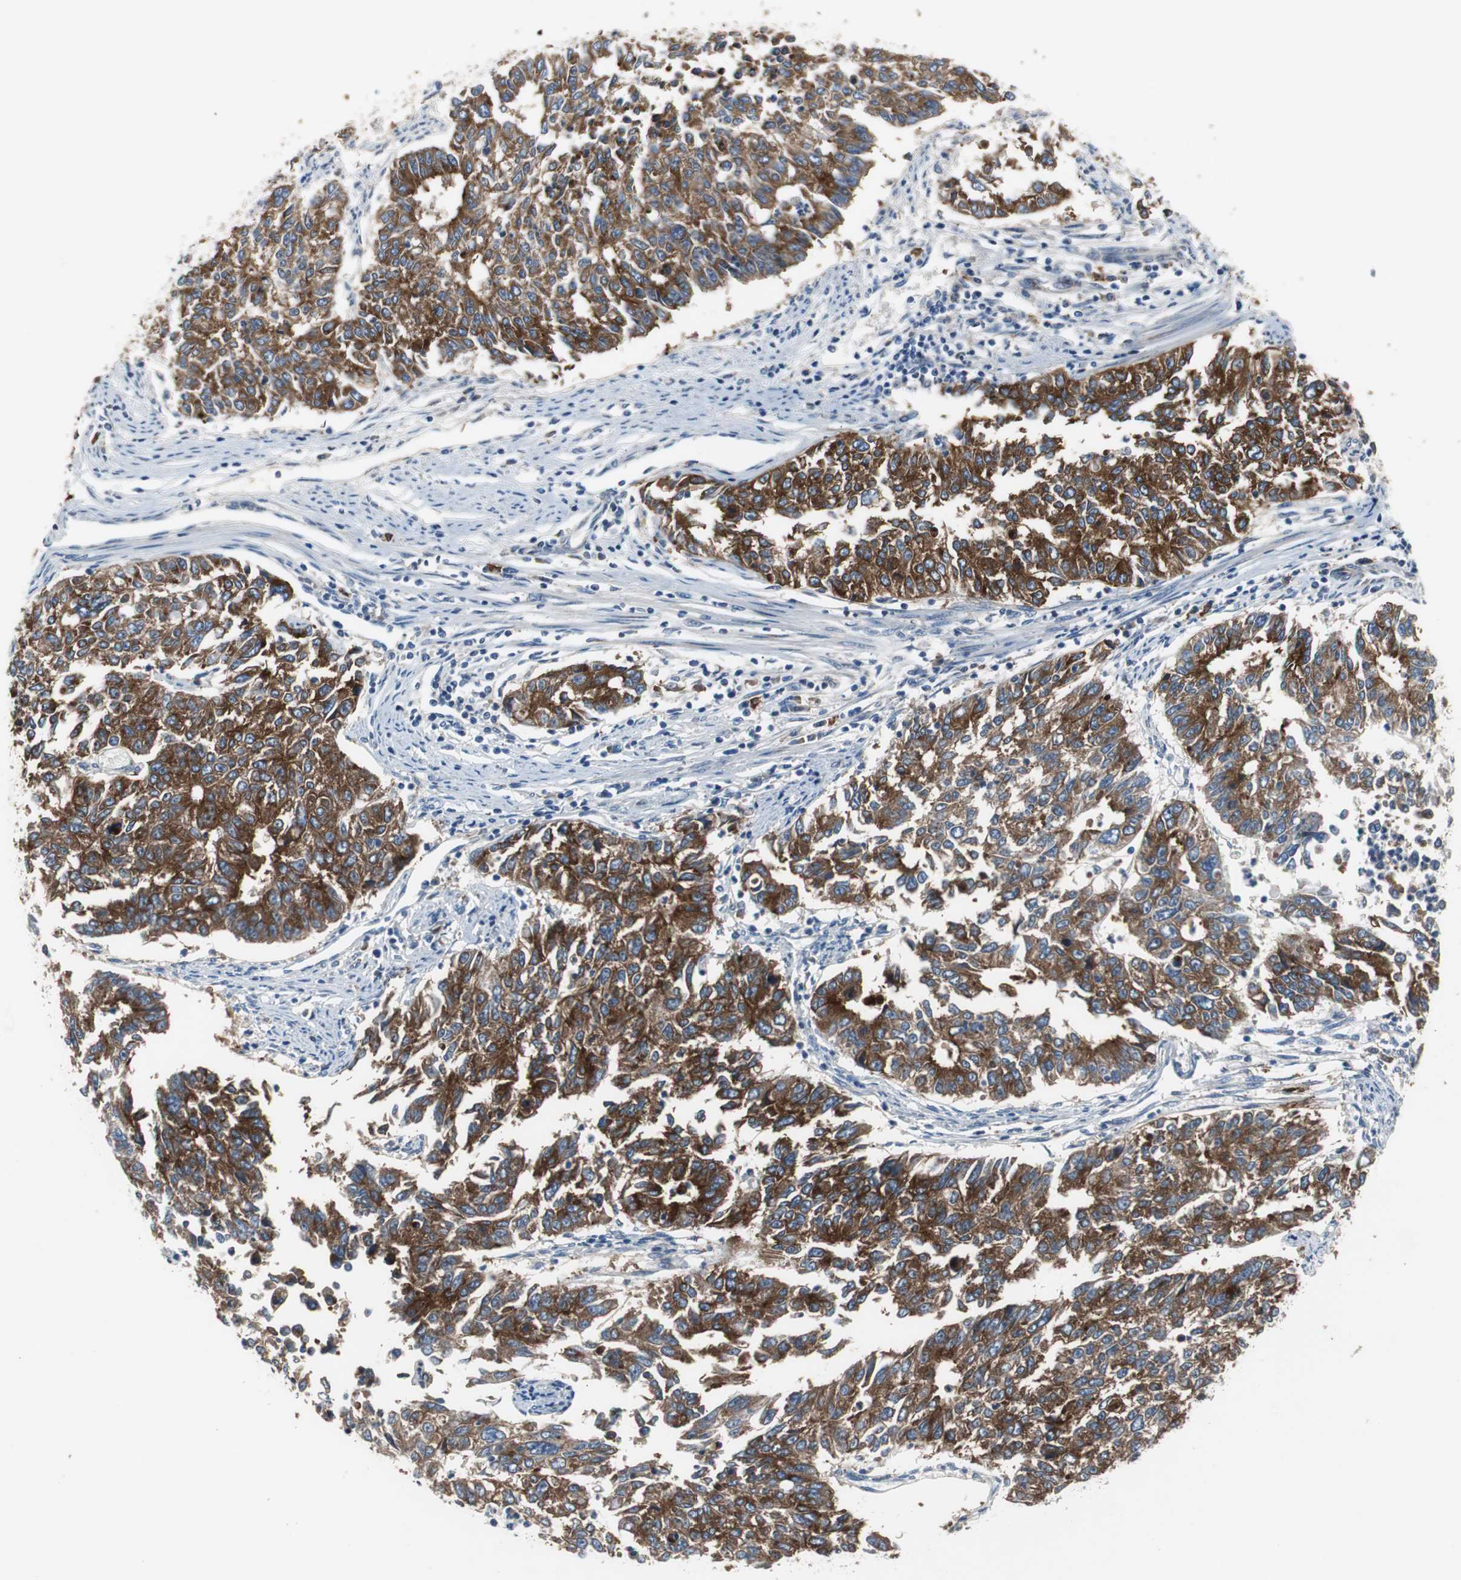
{"staining": {"intensity": "strong", "quantity": ">75%", "location": "cytoplasmic/membranous"}, "tissue": "endometrial cancer", "cell_type": "Tumor cells", "image_type": "cancer", "snomed": [{"axis": "morphology", "description": "Adenocarcinoma, NOS"}, {"axis": "topography", "description": "Endometrium"}], "caption": "Adenocarcinoma (endometrial) stained with a brown dye displays strong cytoplasmic/membranous positive staining in approximately >75% of tumor cells.", "gene": "SORT1", "patient": {"sex": "female", "age": 42}}